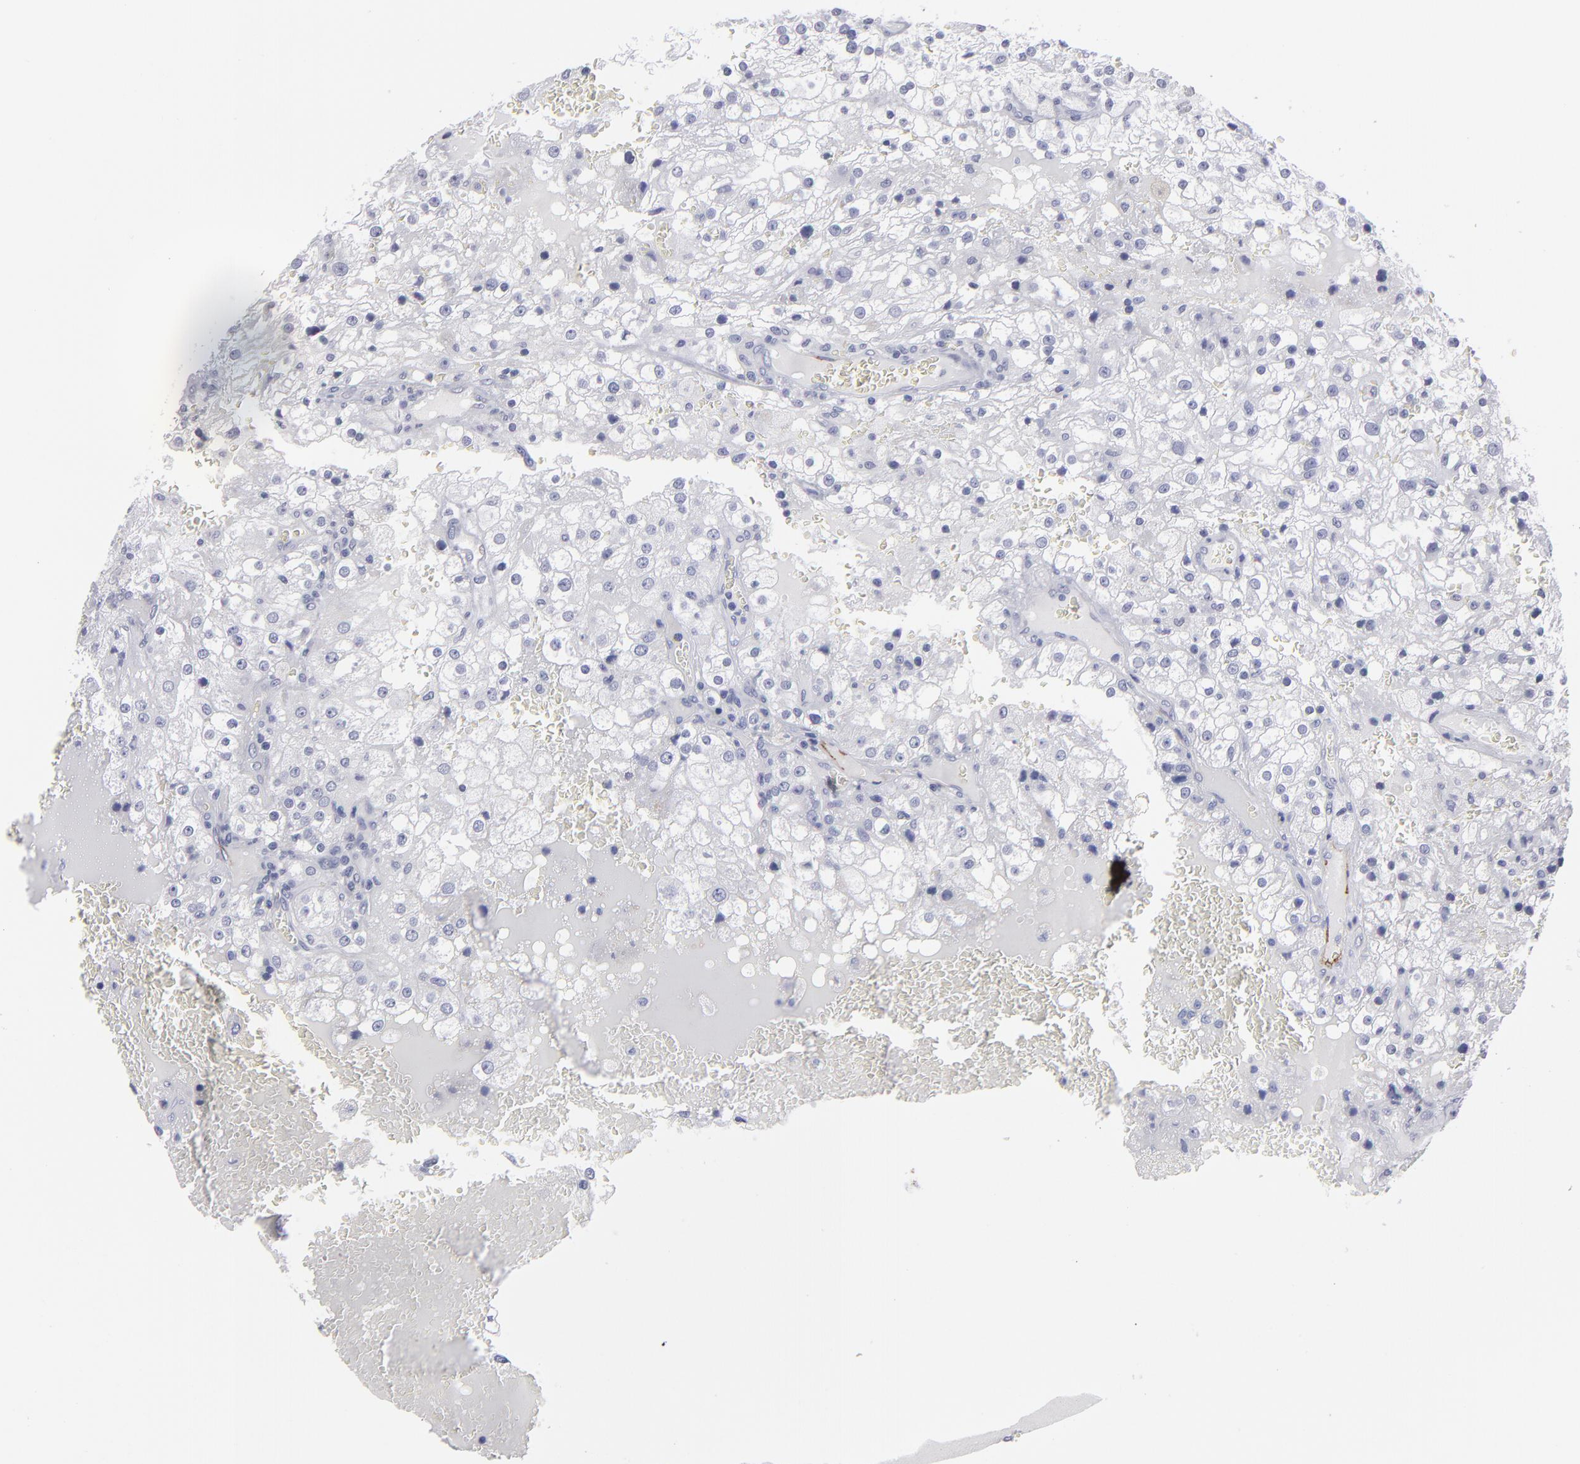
{"staining": {"intensity": "negative", "quantity": "none", "location": "none"}, "tissue": "renal cancer", "cell_type": "Tumor cells", "image_type": "cancer", "snomed": [{"axis": "morphology", "description": "Adenocarcinoma, NOS"}, {"axis": "topography", "description": "Kidney"}], "caption": "IHC of renal adenocarcinoma exhibits no staining in tumor cells.", "gene": "CADM3", "patient": {"sex": "female", "age": 74}}